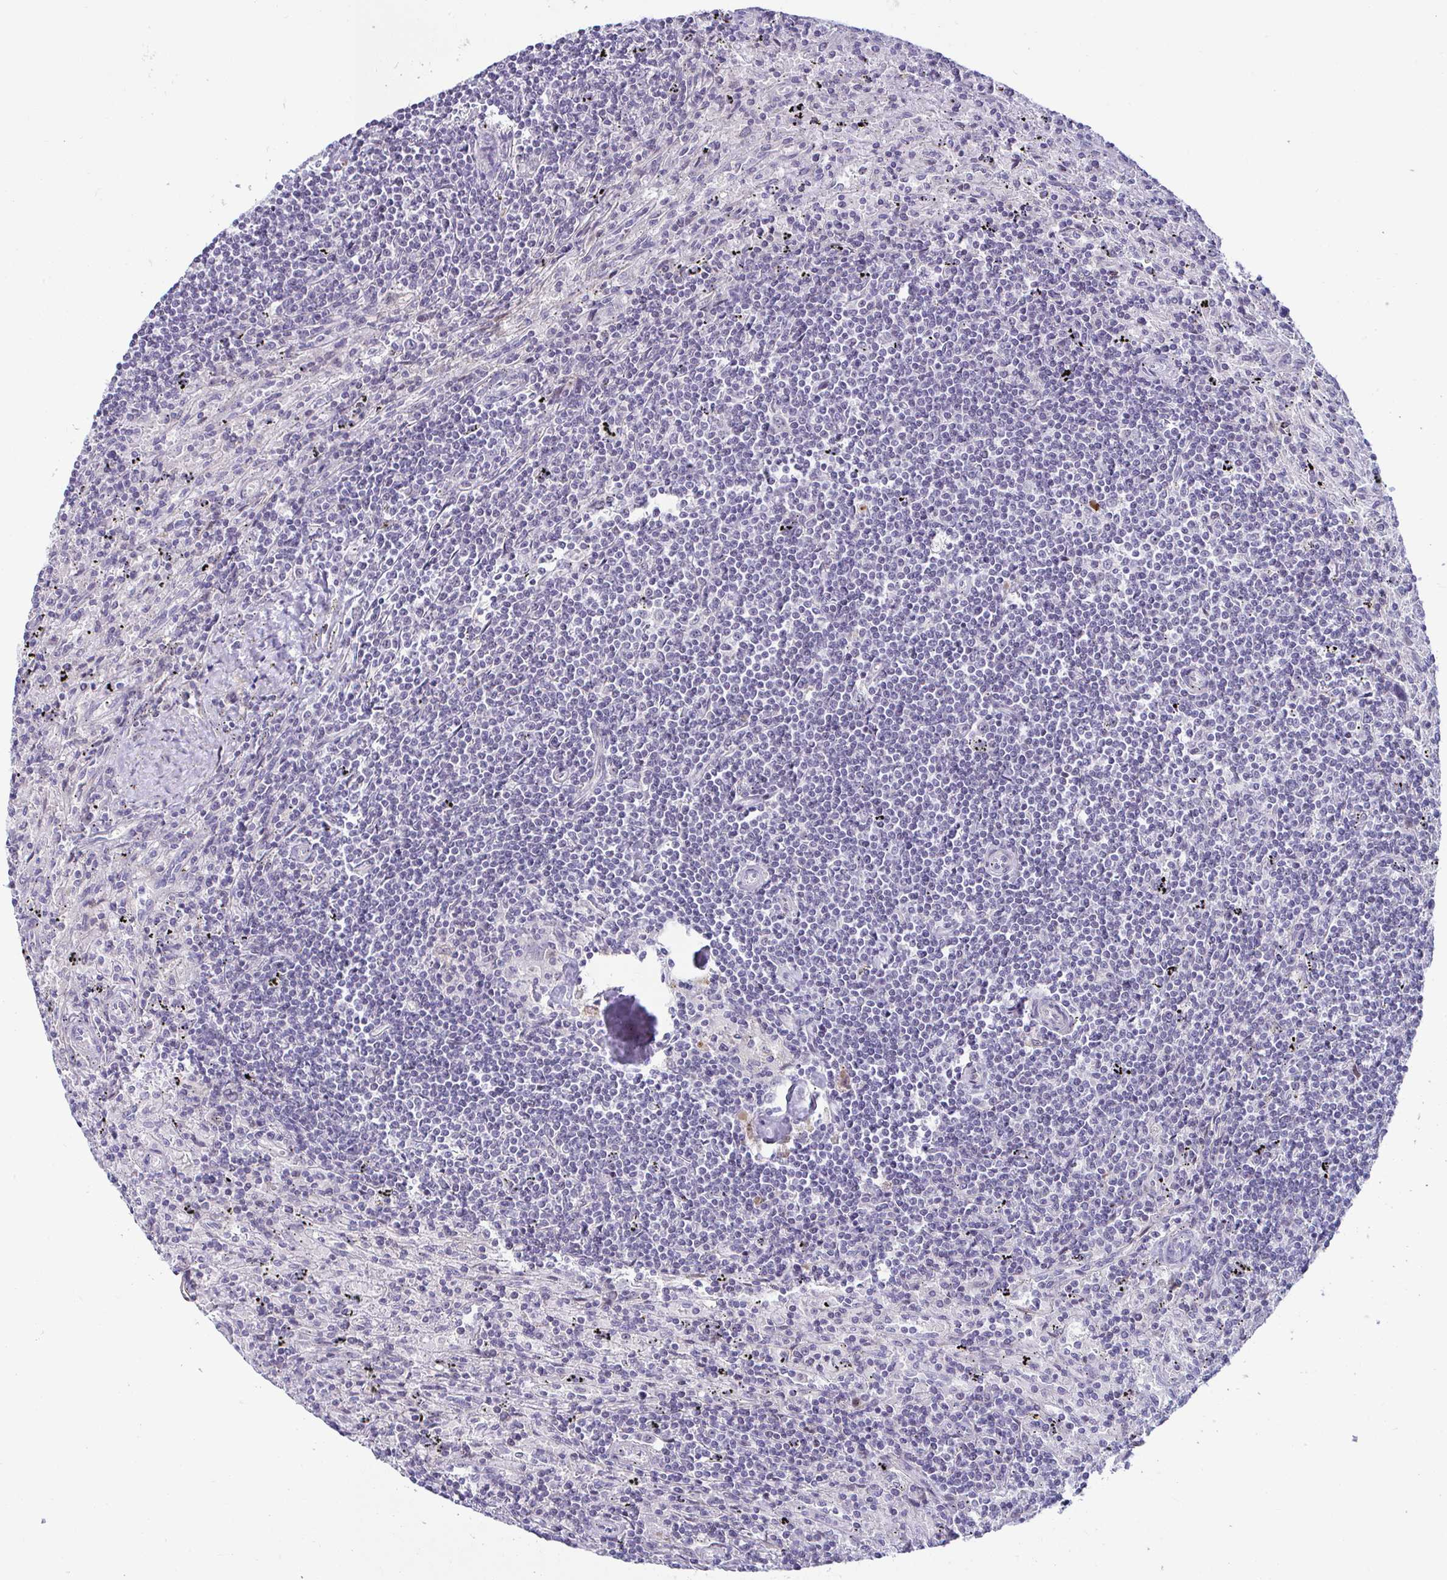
{"staining": {"intensity": "negative", "quantity": "none", "location": "none"}, "tissue": "lymphoma", "cell_type": "Tumor cells", "image_type": "cancer", "snomed": [{"axis": "morphology", "description": "Malignant lymphoma, non-Hodgkin's type, Low grade"}, {"axis": "topography", "description": "Spleen"}], "caption": "DAB (3,3'-diaminobenzidine) immunohistochemical staining of human lymphoma demonstrates no significant staining in tumor cells.", "gene": "GSTM1", "patient": {"sex": "male", "age": 76}}